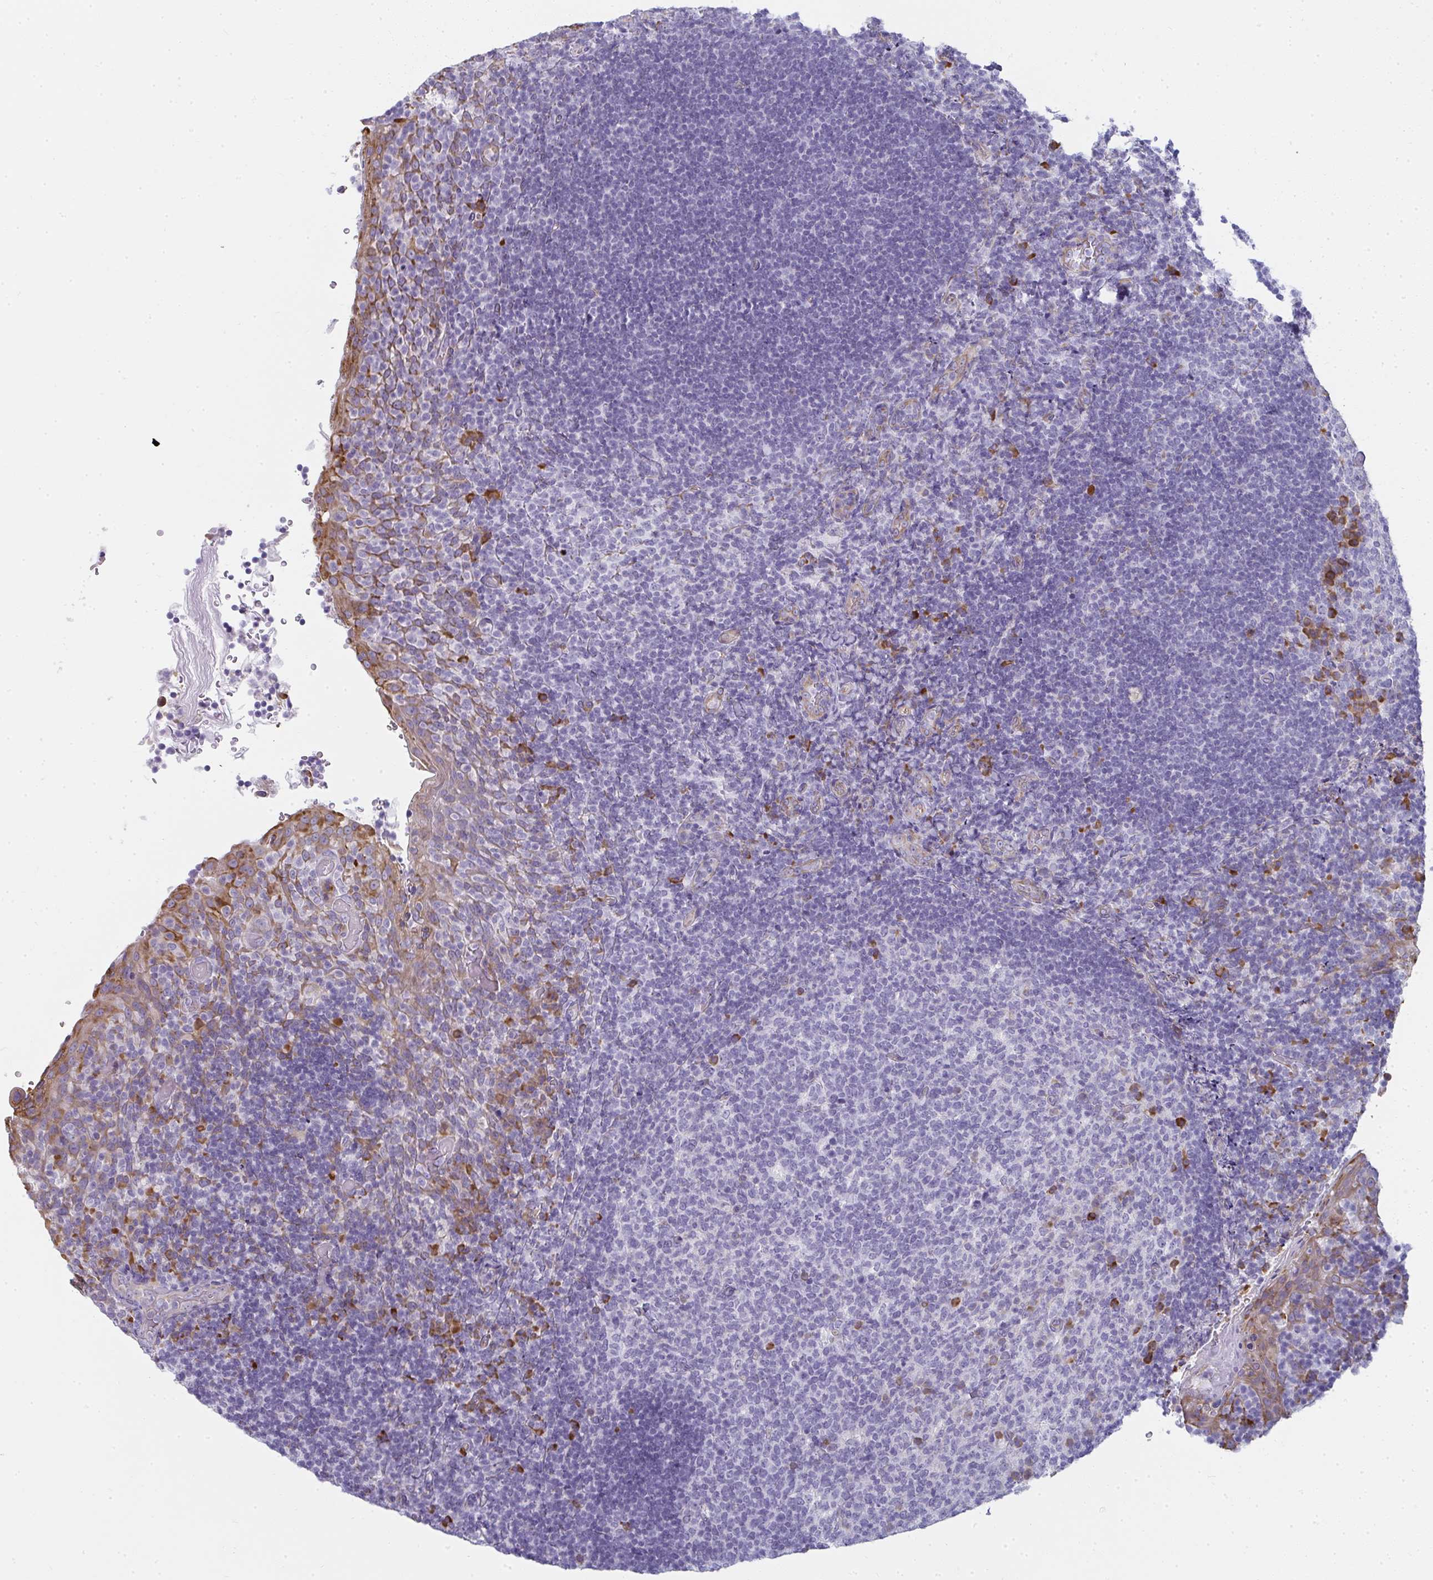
{"staining": {"intensity": "strong", "quantity": "<25%", "location": "cytoplasmic/membranous"}, "tissue": "tonsil", "cell_type": "Germinal center cells", "image_type": "normal", "snomed": [{"axis": "morphology", "description": "Normal tissue, NOS"}, {"axis": "topography", "description": "Tonsil"}], "caption": "IHC of benign tonsil displays medium levels of strong cytoplasmic/membranous staining in about <25% of germinal center cells.", "gene": "SHROOM1", "patient": {"sex": "female", "age": 10}}